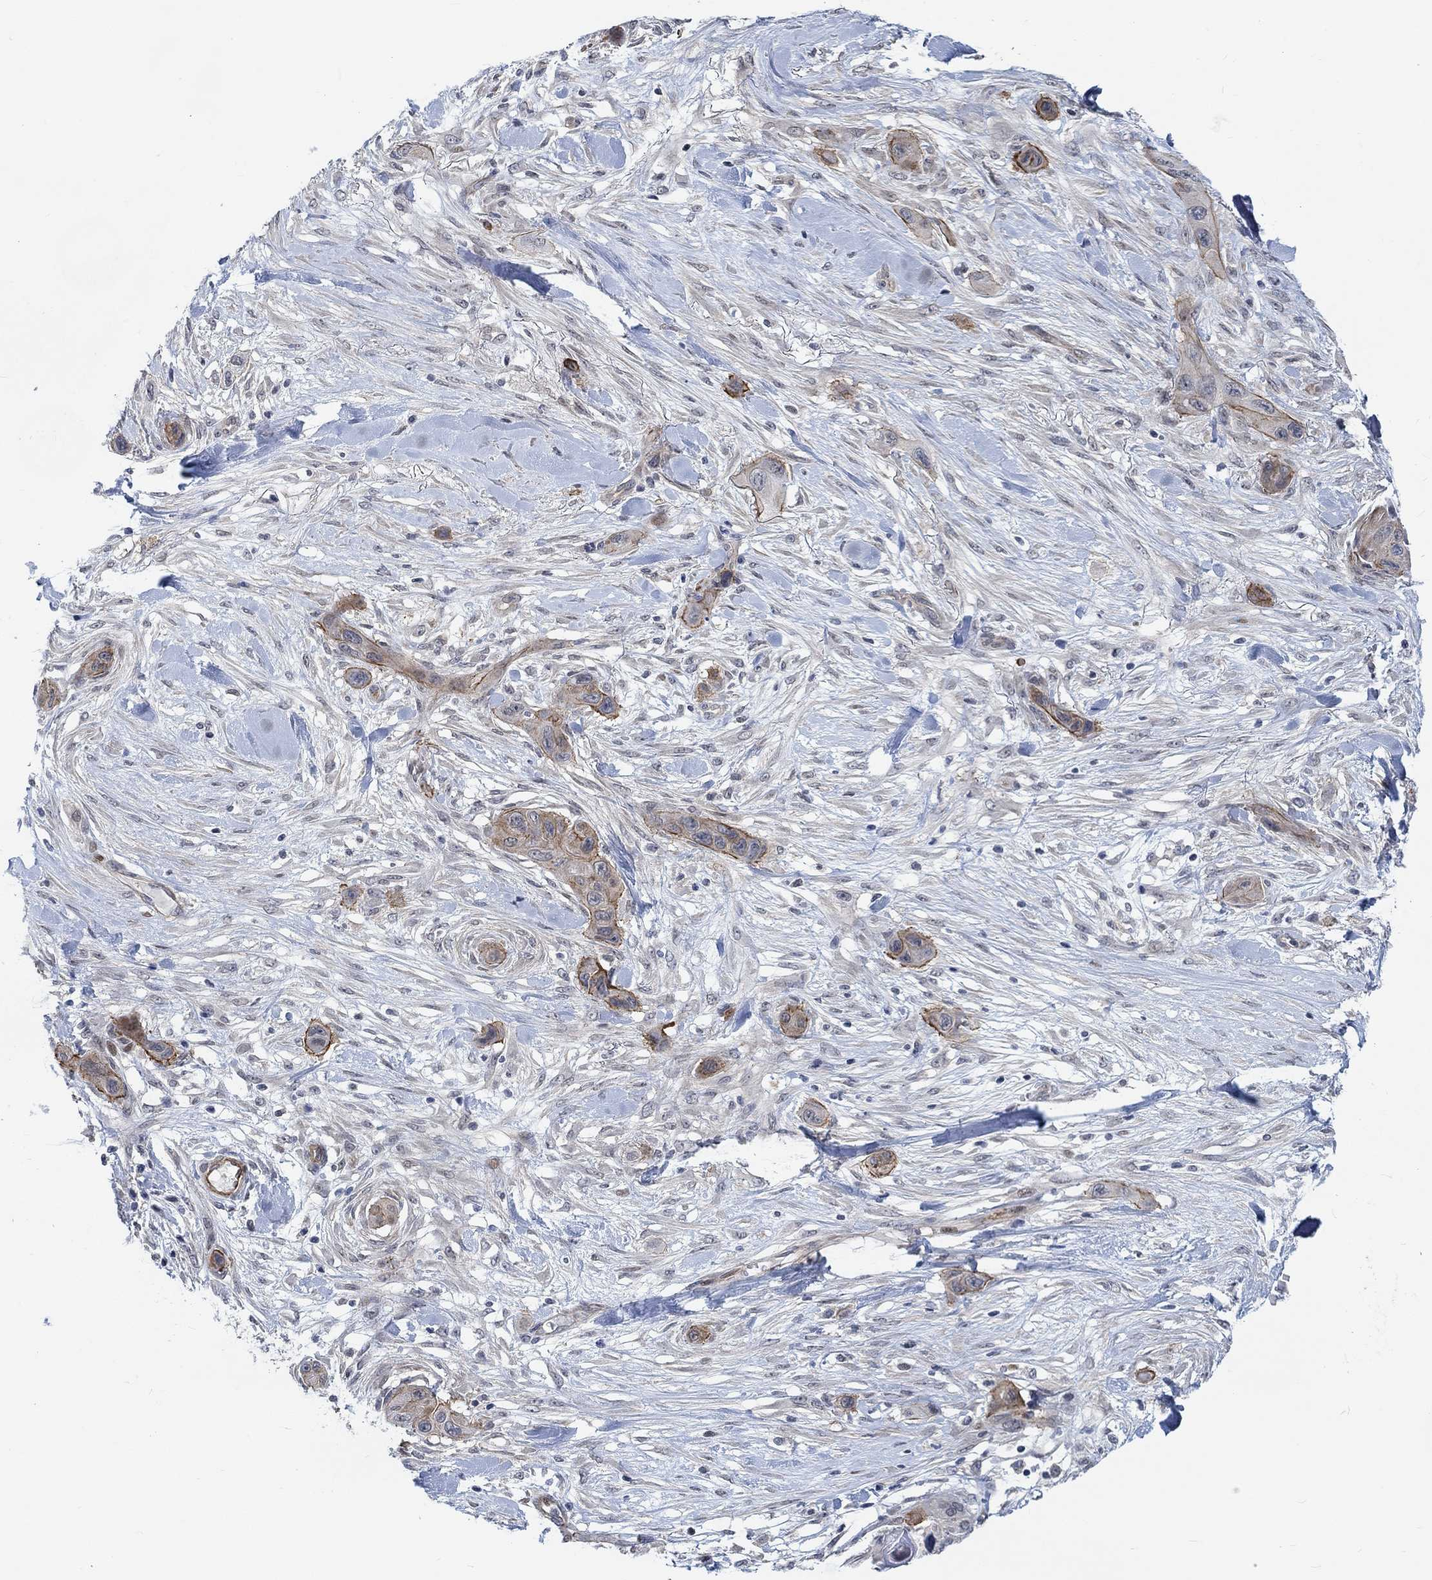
{"staining": {"intensity": "strong", "quantity": "25%-75%", "location": "cytoplasmic/membranous"}, "tissue": "skin cancer", "cell_type": "Tumor cells", "image_type": "cancer", "snomed": [{"axis": "morphology", "description": "Squamous cell carcinoma, NOS"}, {"axis": "topography", "description": "Skin"}], "caption": "IHC photomicrograph of neoplastic tissue: human skin cancer (squamous cell carcinoma) stained using IHC shows high levels of strong protein expression localized specifically in the cytoplasmic/membranous of tumor cells, appearing as a cytoplasmic/membranous brown color.", "gene": "KCNH8", "patient": {"sex": "male", "age": 79}}